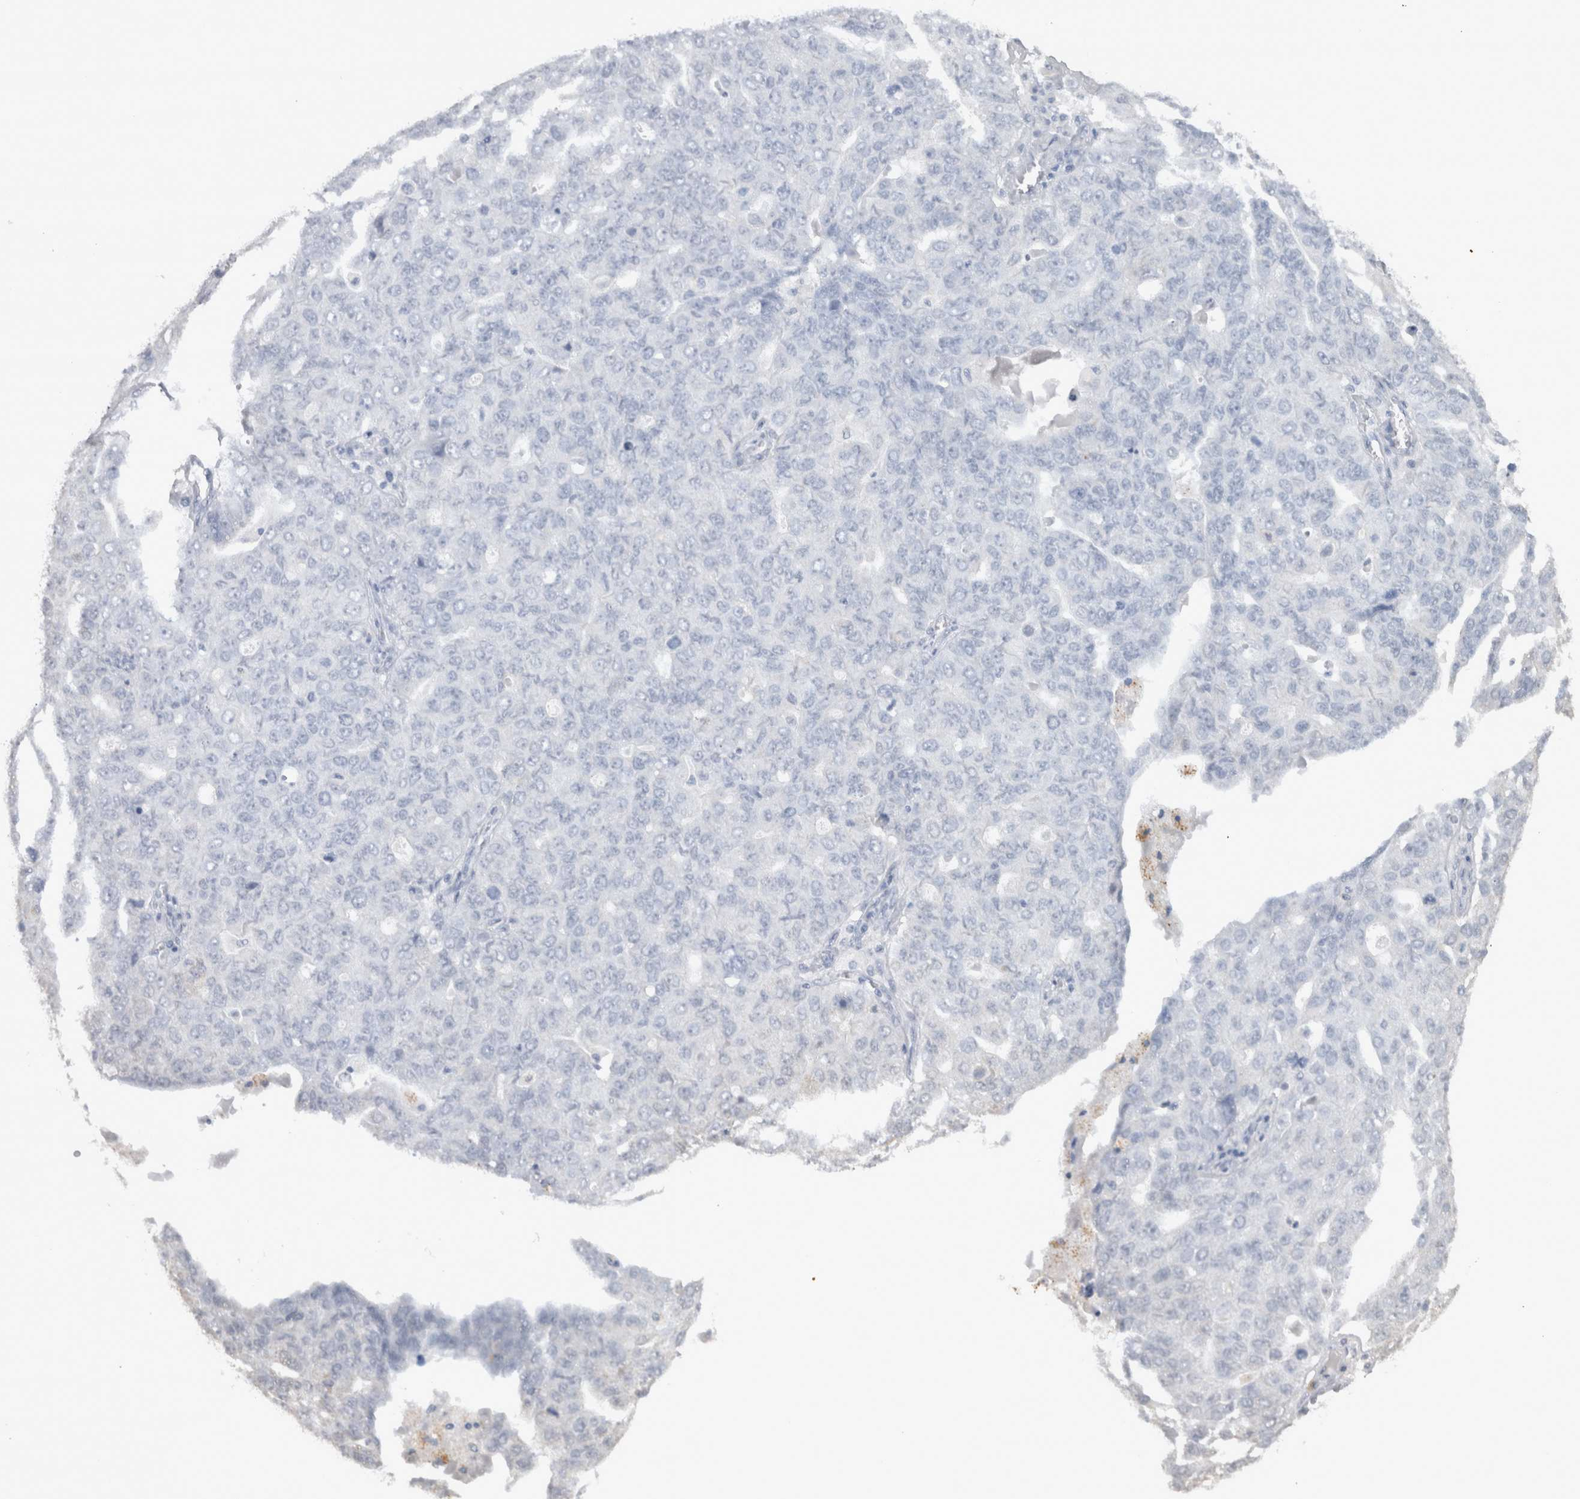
{"staining": {"intensity": "negative", "quantity": "none", "location": "none"}, "tissue": "ovarian cancer", "cell_type": "Tumor cells", "image_type": "cancer", "snomed": [{"axis": "morphology", "description": "Carcinoma, endometroid"}, {"axis": "topography", "description": "Ovary"}], "caption": "IHC image of ovarian endometroid carcinoma stained for a protein (brown), which exhibits no positivity in tumor cells. Brightfield microscopy of immunohistochemistry stained with DAB (brown) and hematoxylin (blue), captured at high magnification.", "gene": "CDH17", "patient": {"sex": "female", "age": 62}}